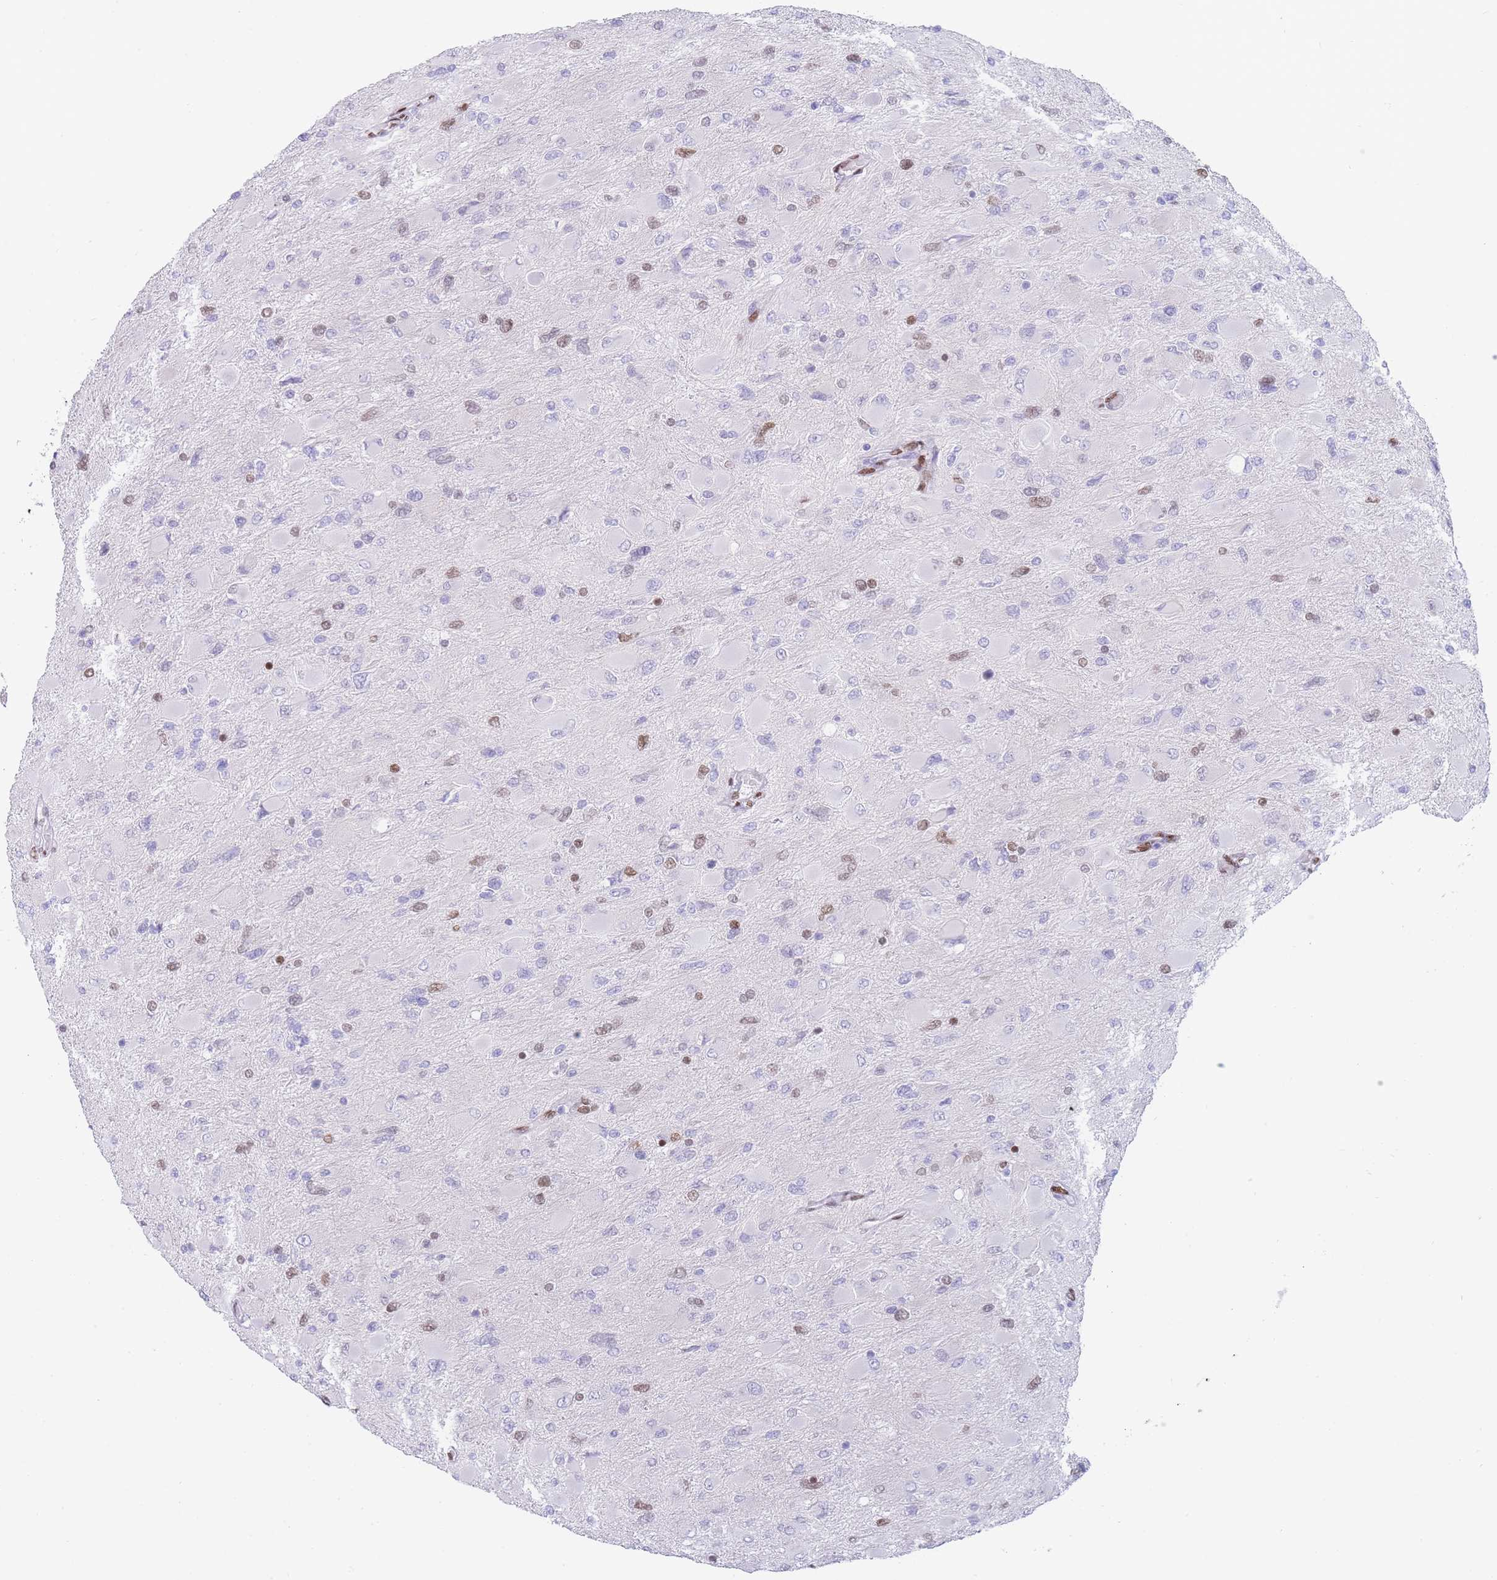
{"staining": {"intensity": "moderate", "quantity": "<25%", "location": "nuclear"}, "tissue": "glioma", "cell_type": "Tumor cells", "image_type": "cancer", "snomed": [{"axis": "morphology", "description": "Glioma, malignant, High grade"}, {"axis": "topography", "description": "Cerebral cortex"}], "caption": "There is low levels of moderate nuclear expression in tumor cells of high-grade glioma (malignant), as demonstrated by immunohistochemical staining (brown color).", "gene": "PSMB5", "patient": {"sex": "female", "age": 36}}